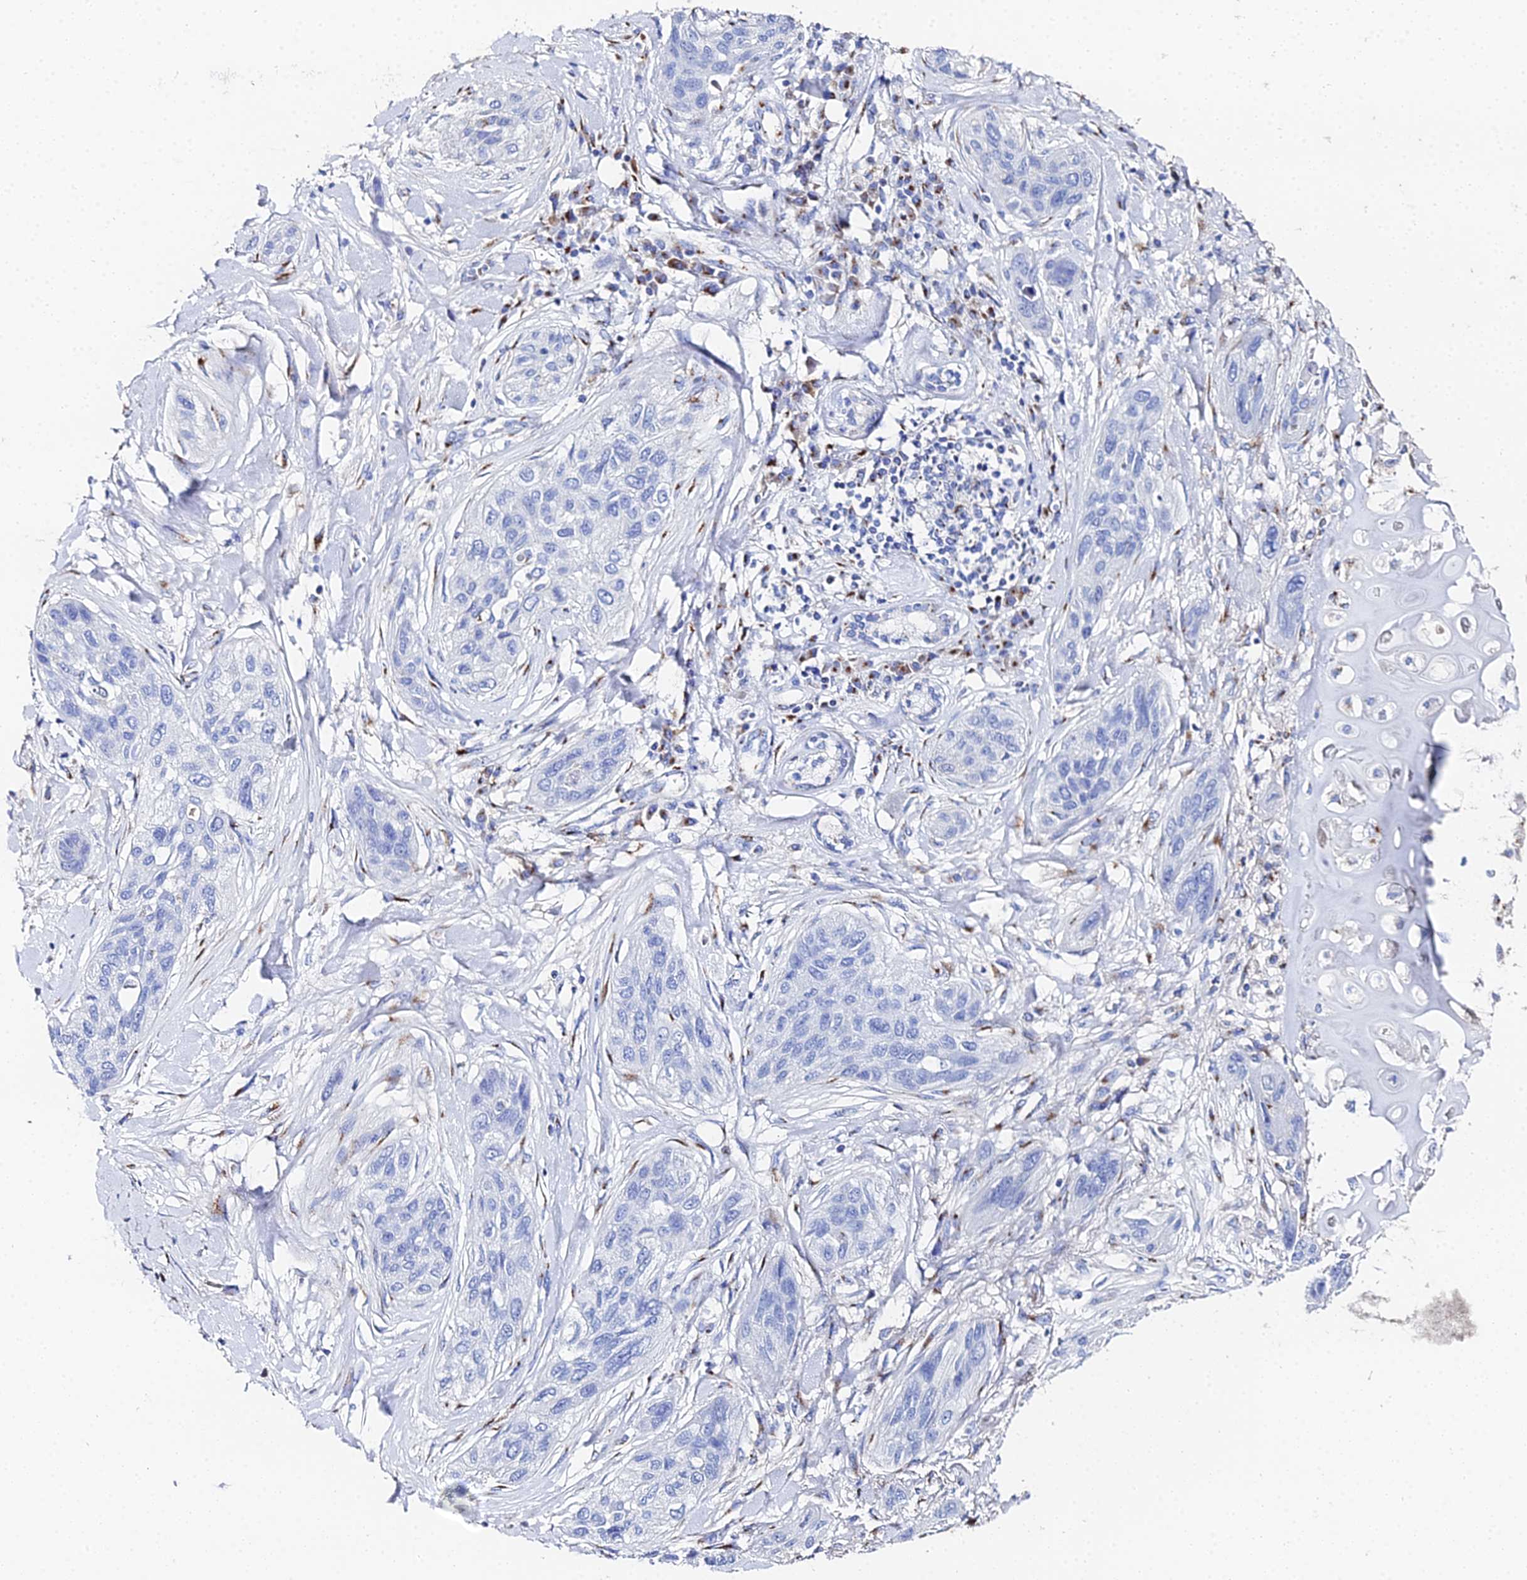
{"staining": {"intensity": "negative", "quantity": "none", "location": "none"}, "tissue": "lung cancer", "cell_type": "Tumor cells", "image_type": "cancer", "snomed": [{"axis": "morphology", "description": "Squamous cell carcinoma, NOS"}, {"axis": "topography", "description": "Lung"}], "caption": "The micrograph reveals no significant positivity in tumor cells of lung cancer (squamous cell carcinoma).", "gene": "ENSG00000268674", "patient": {"sex": "female", "age": 70}}